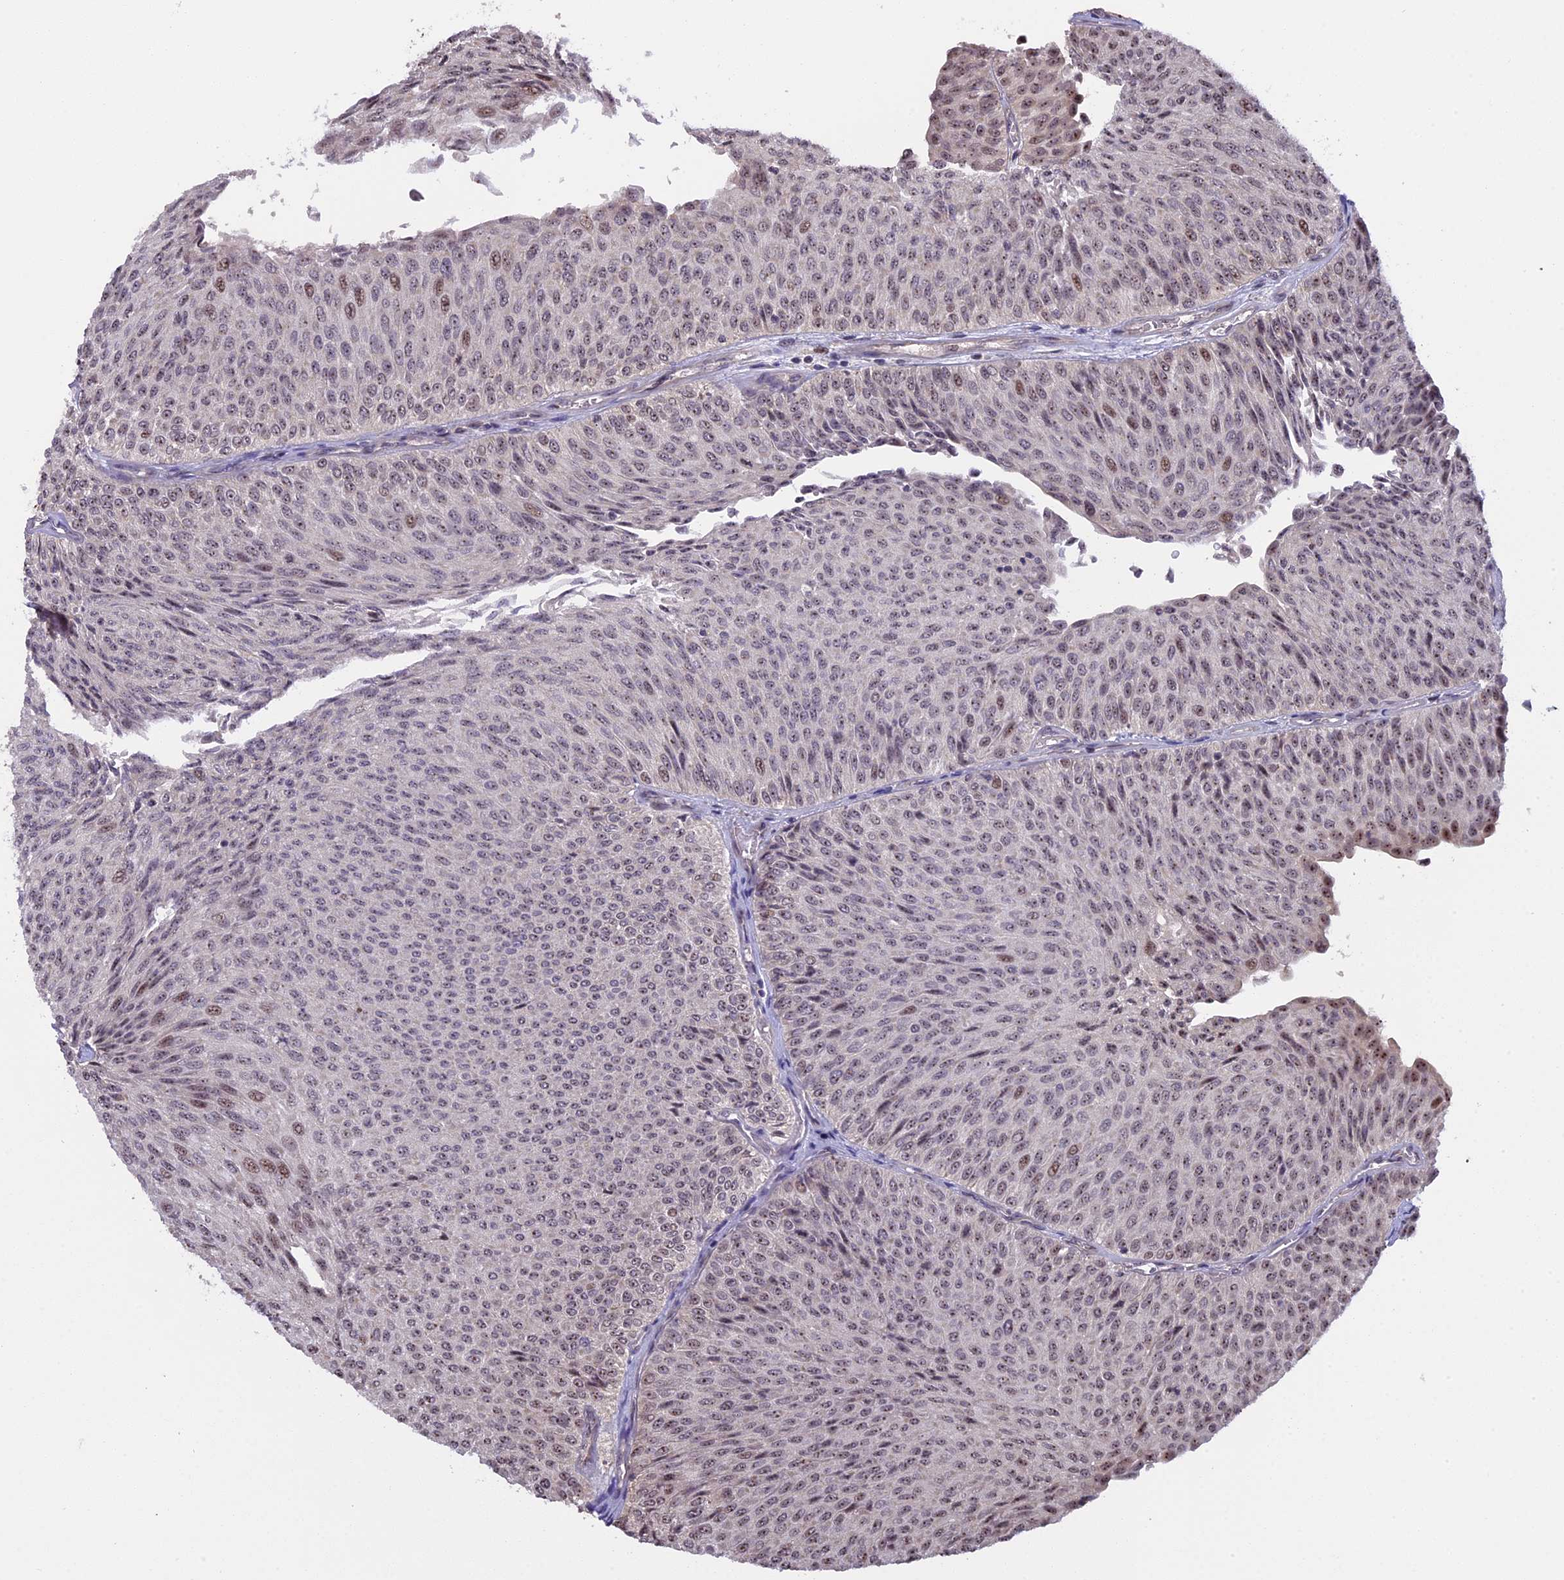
{"staining": {"intensity": "weak", "quantity": "25%-75%", "location": "nuclear"}, "tissue": "urothelial cancer", "cell_type": "Tumor cells", "image_type": "cancer", "snomed": [{"axis": "morphology", "description": "Urothelial carcinoma, Low grade"}, {"axis": "topography", "description": "Urinary bladder"}], "caption": "Approximately 25%-75% of tumor cells in human urothelial carcinoma (low-grade) show weak nuclear protein staining as visualized by brown immunohistochemical staining.", "gene": "MGA", "patient": {"sex": "male", "age": 78}}